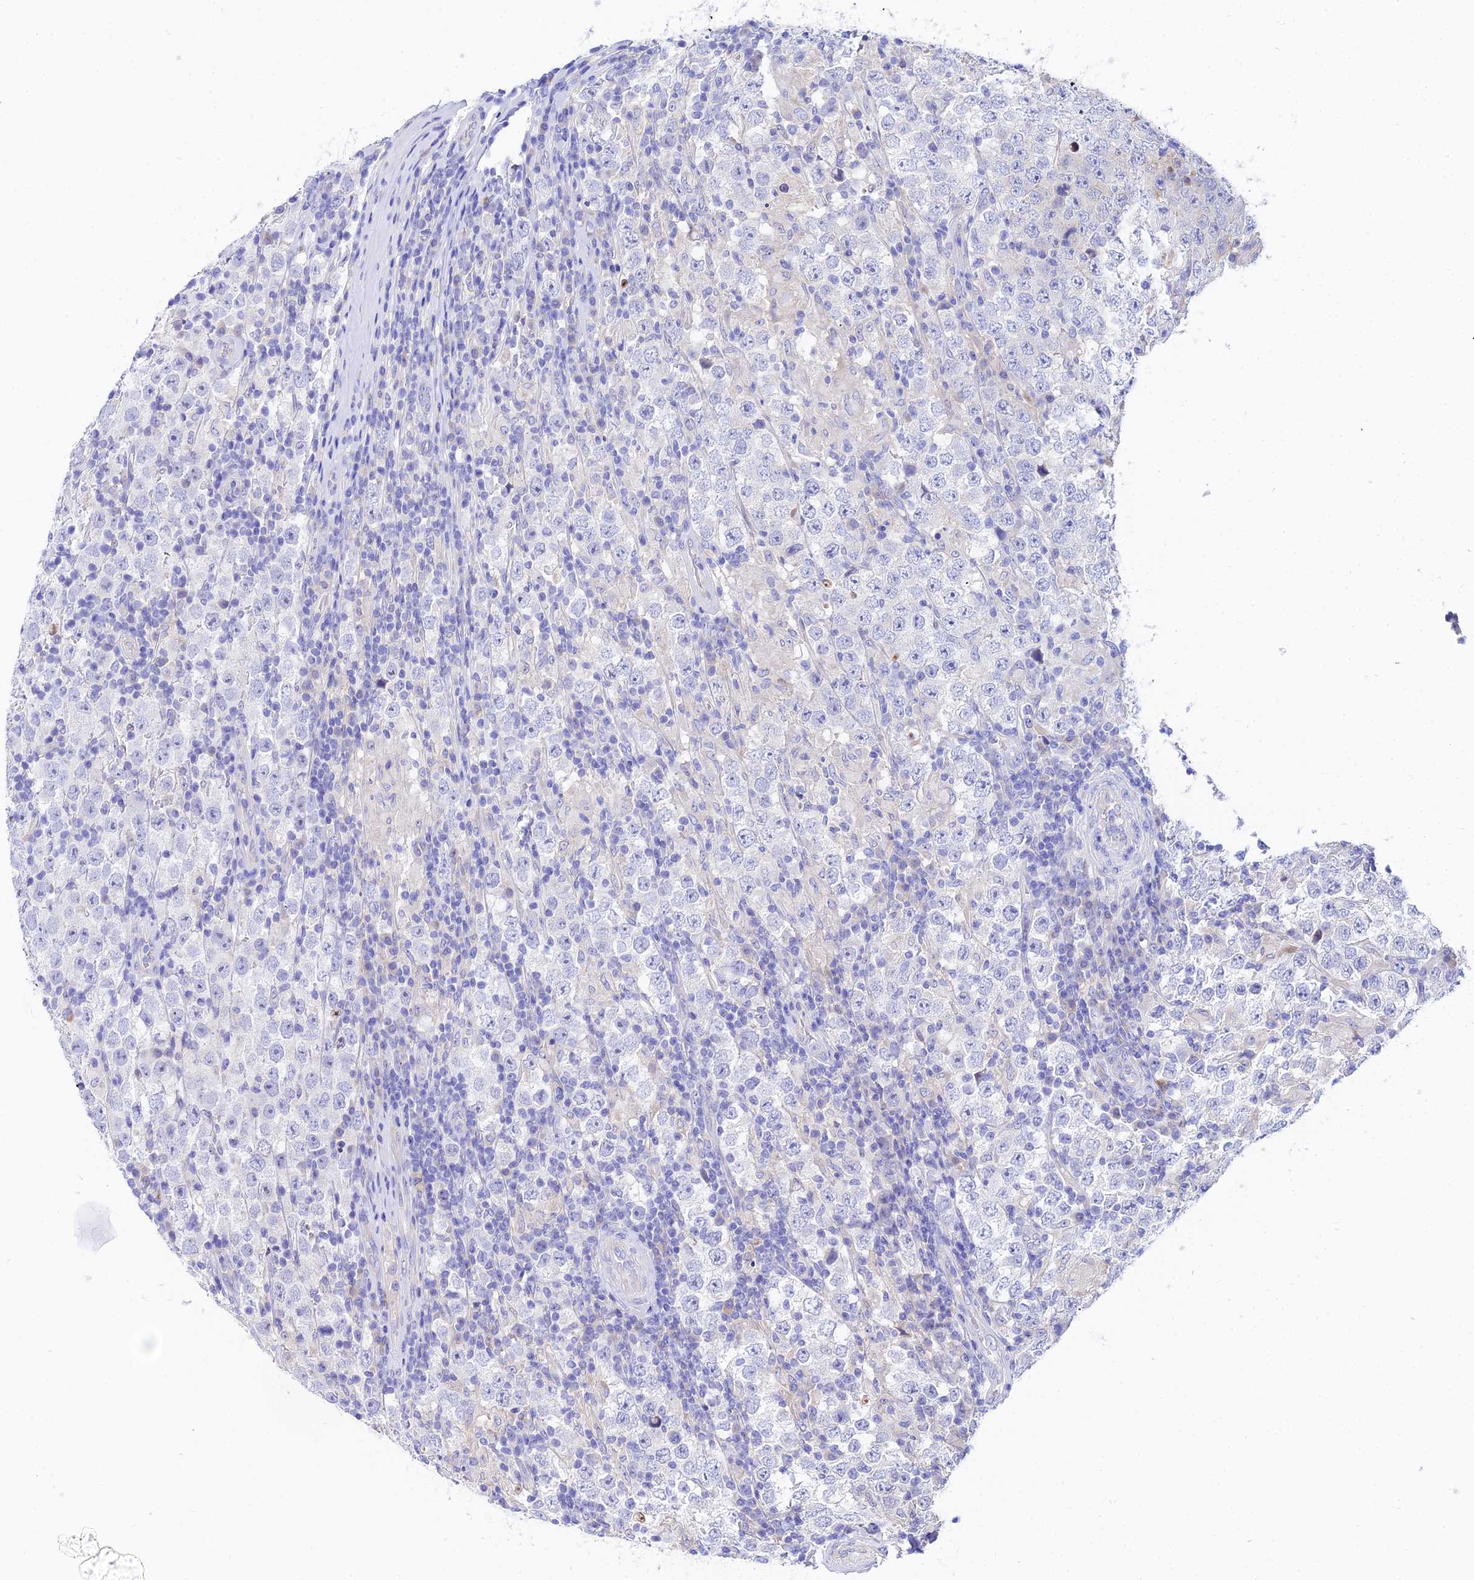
{"staining": {"intensity": "negative", "quantity": "none", "location": "none"}, "tissue": "testis cancer", "cell_type": "Tumor cells", "image_type": "cancer", "snomed": [{"axis": "morphology", "description": "Normal tissue, NOS"}, {"axis": "morphology", "description": "Urothelial carcinoma, High grade"}, {"axis": "morphology", "description": "Seminoma, NOS"}, {"axis": "morphology", "description": "Carcinoma, Embryonal, NOS"}, {"axis": "topography", "description": "Urinary bladder"}, {"axis": "topography", "description": "Testis"}], "caption": "IHC photomicrograph of testis seminoma stained for a protein (brown), which demonstrates no positivity in tumor cells.", "gene": "CEP41", "patient": {"sex": "male", "age": 41}}